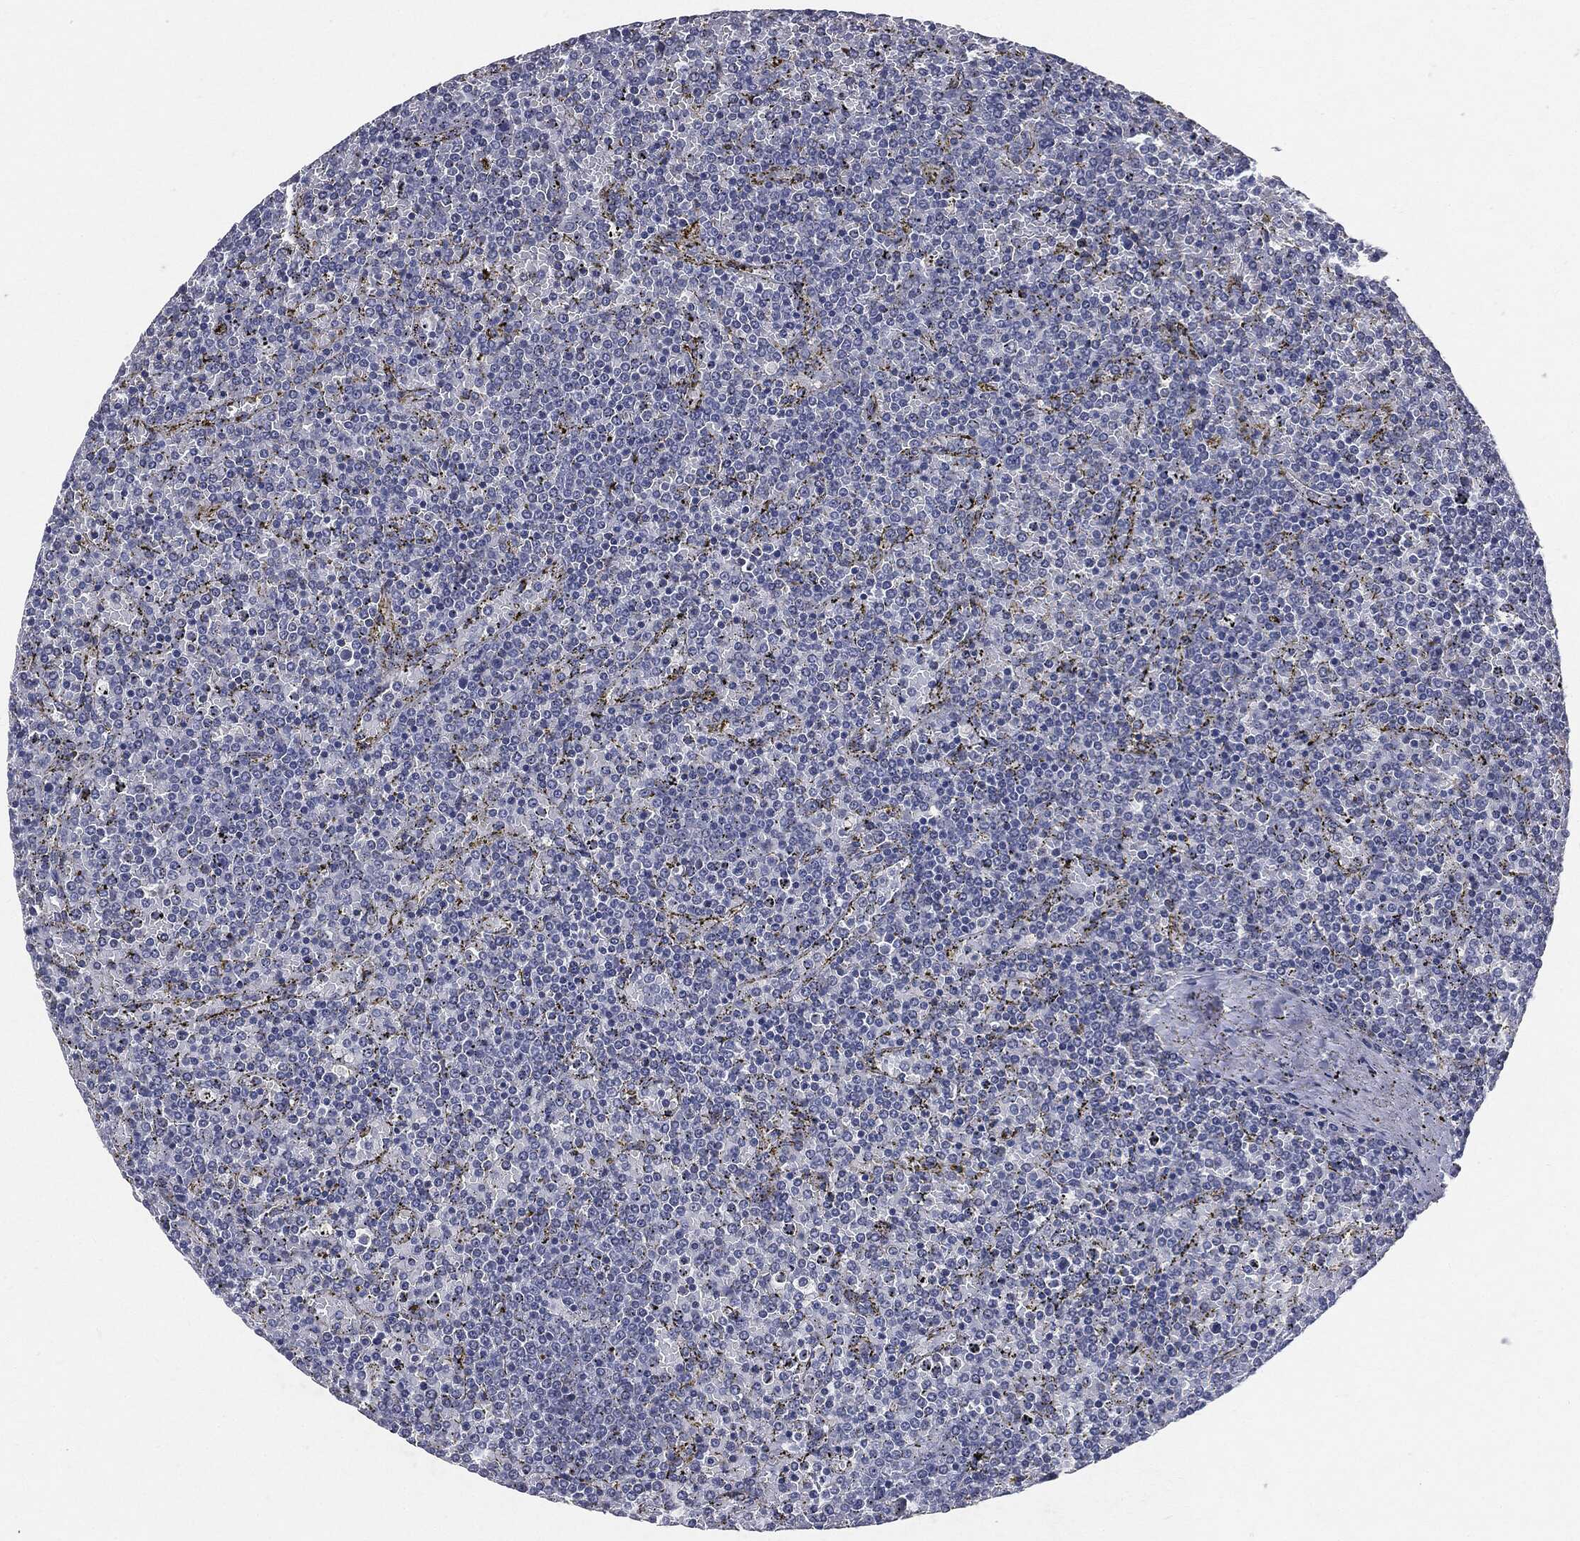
{"staining": {"intensity": "negative", "quantity": "none", "location": "none"}, "tissue": "lymphoma", "cell_type": "Tumor cells", "image_type": "cancer", "snomed": [{"axis": "morphology", "description": "Malignant lymphoma, non-Hodgkin's type, Low grade"}, {"axis": "topography", "description": "Spleen"}], "caption": "An immunohistochemistry histopathology image of lymphoma is shown. There is no staining in tumor cells of lymphoma.", "gene": "SLC2A2", "patient": {"sex": "female", "age": 77}}